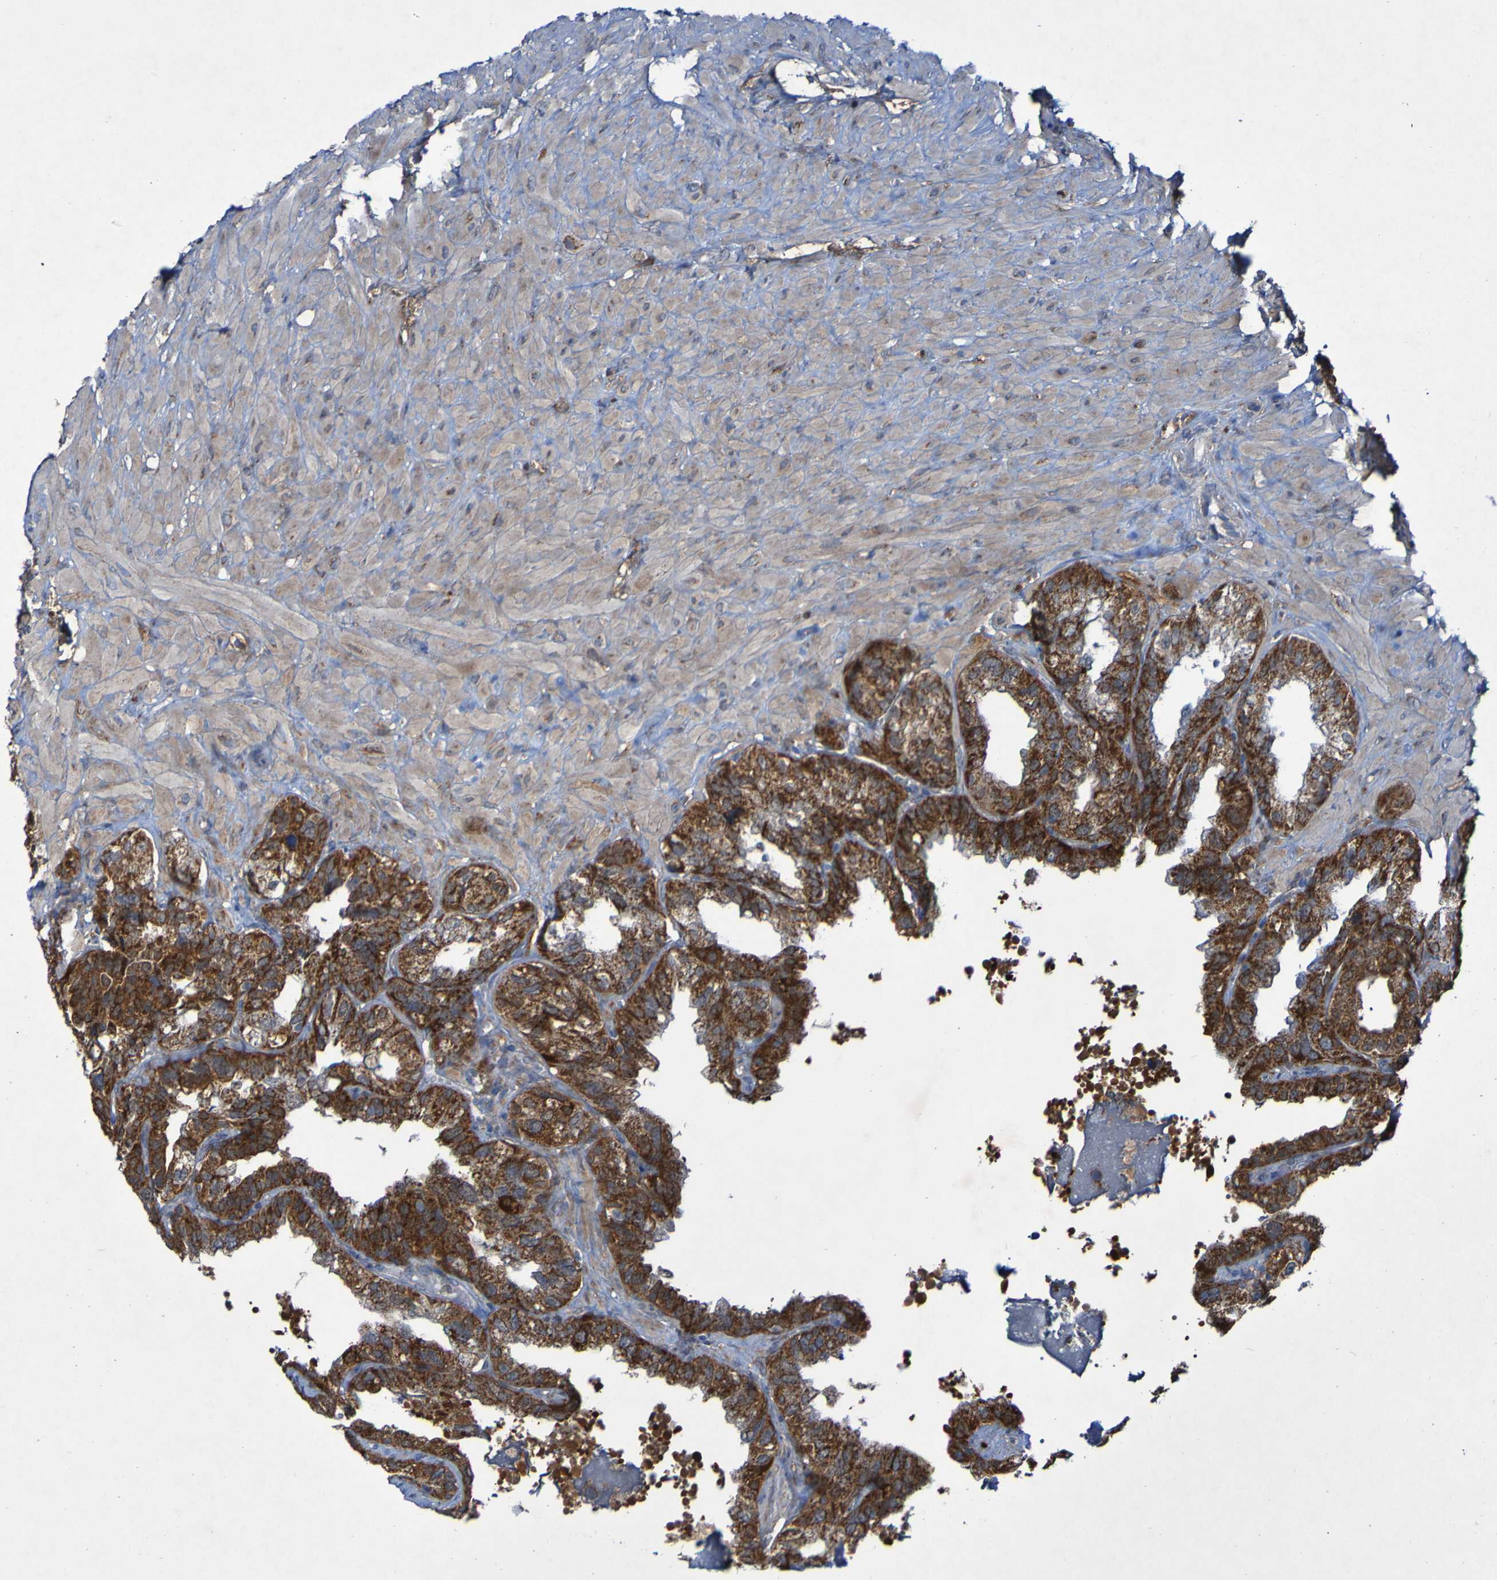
{"staining": {"intensity": "strong", "quantity": ">75%", "location": "cytoplasmic/membranous"}, "tissue": "seminal vesicle", "cell_type": "Glandular cells", "image_type": "normal", "snomed": [{"axis": "morphology", "description": "Normal tissue, NOS"}, {"axis": "topography", "description": "Seminal veicle"}], "caption": "IHC image of normal seminal vesicle stained for a protein (brown), which exhibits high levels of strong cytoplasmic/membranous staining in approximately >75% of glandular cells.", "gene": "CCDC51", "patient": {"sex": "male", "age": 68}}